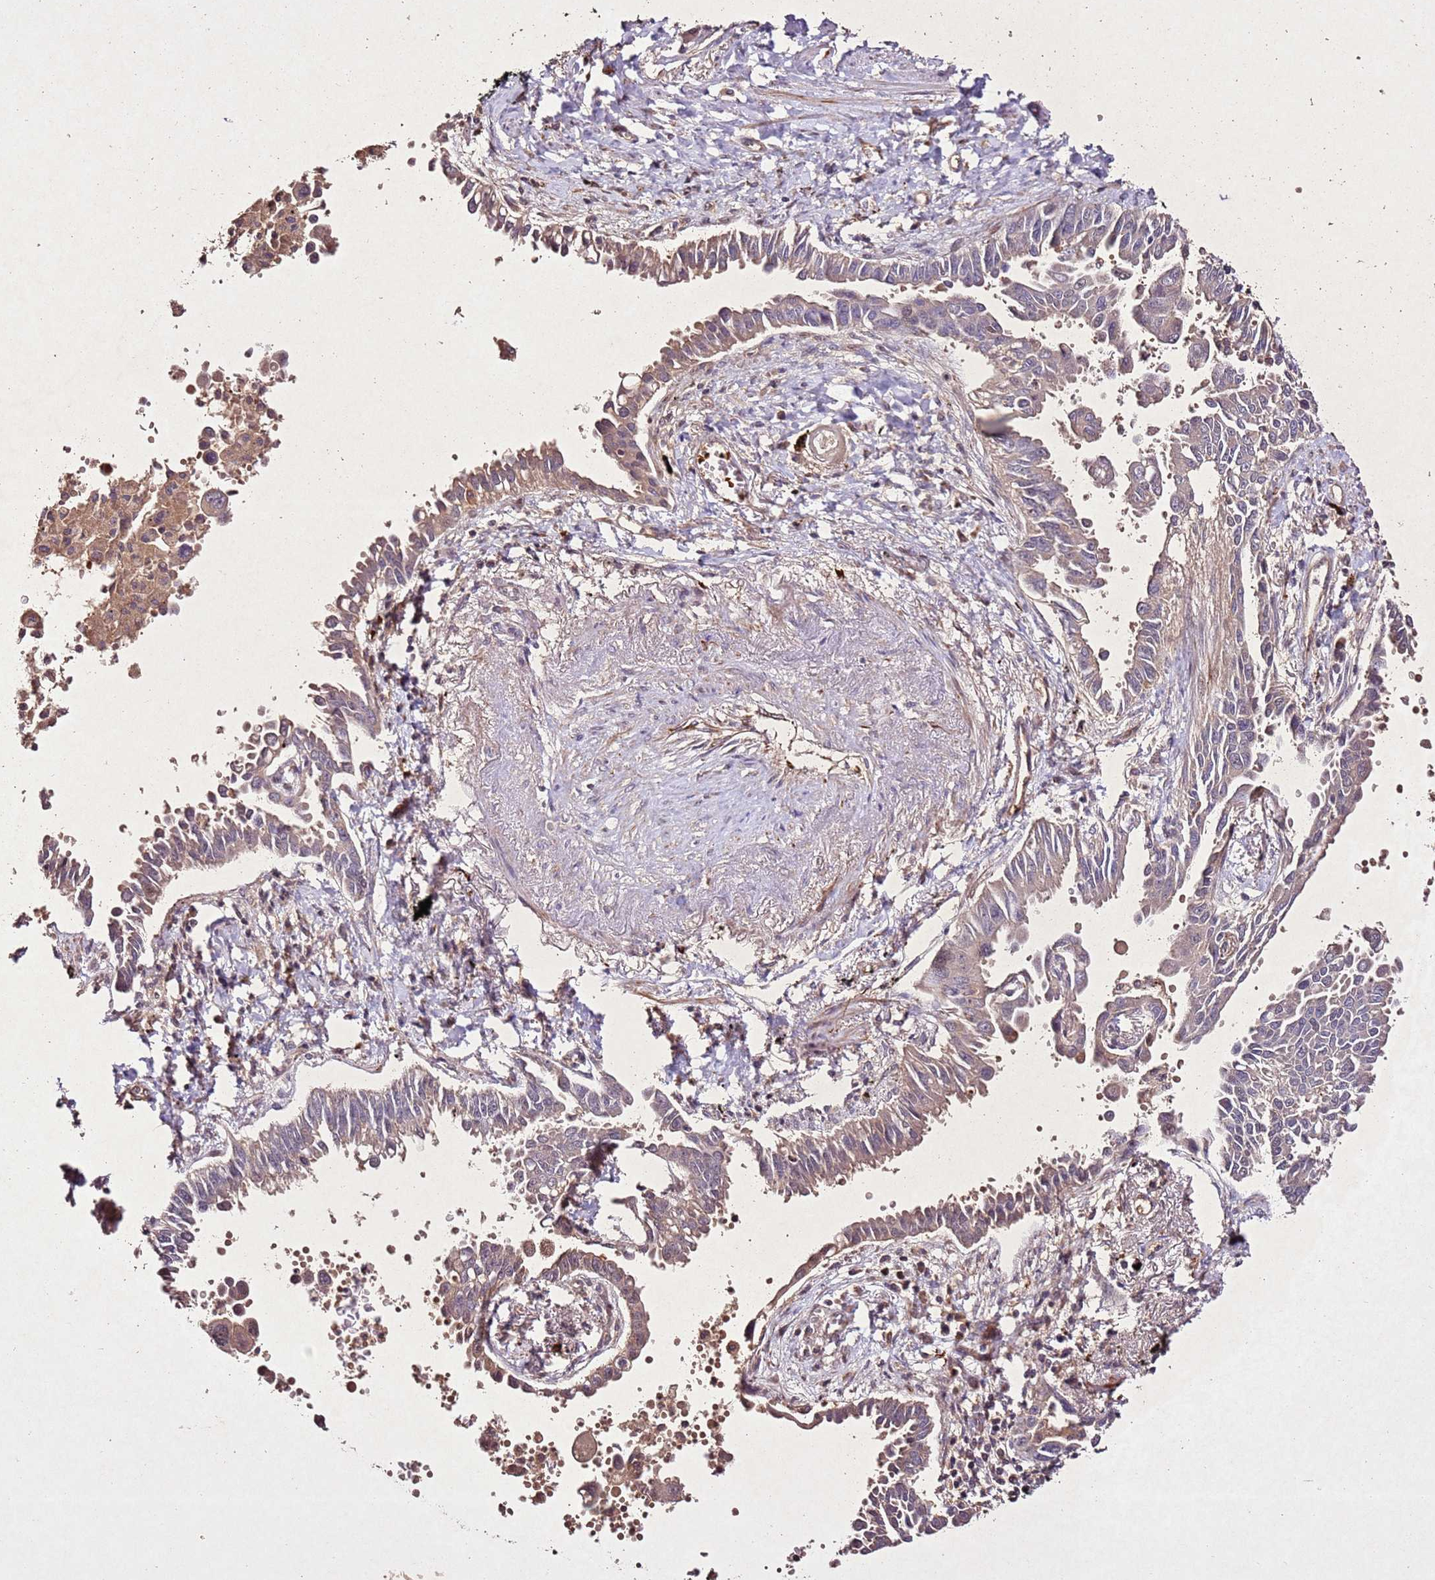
{"staining": {"intensity": "weak", "quantity": "25%-75%", "location": "cytoplasmic/membranous"}, "tissue": "lung cancer", "cell_type": "Tumor cells", "image_type": "cancer", "snomed": [{"axis": "morphology", "description": "Adenocarcinoma, NOS"}, {"axis": "topography", "description": "Lung"}], "caption": "Immunohistochemistry micrograph of neoplastic tissue: human lung adenocarcinoma stained using immunohistochemistry reveals low levels of weak protein expression localized specifically in the cytoplasmic/membranous of tumor cells, appearing as a cytoplasmic/membranous brown color.", "gene": "PTMA", "patient": {"sex": "male", "age": 67}}